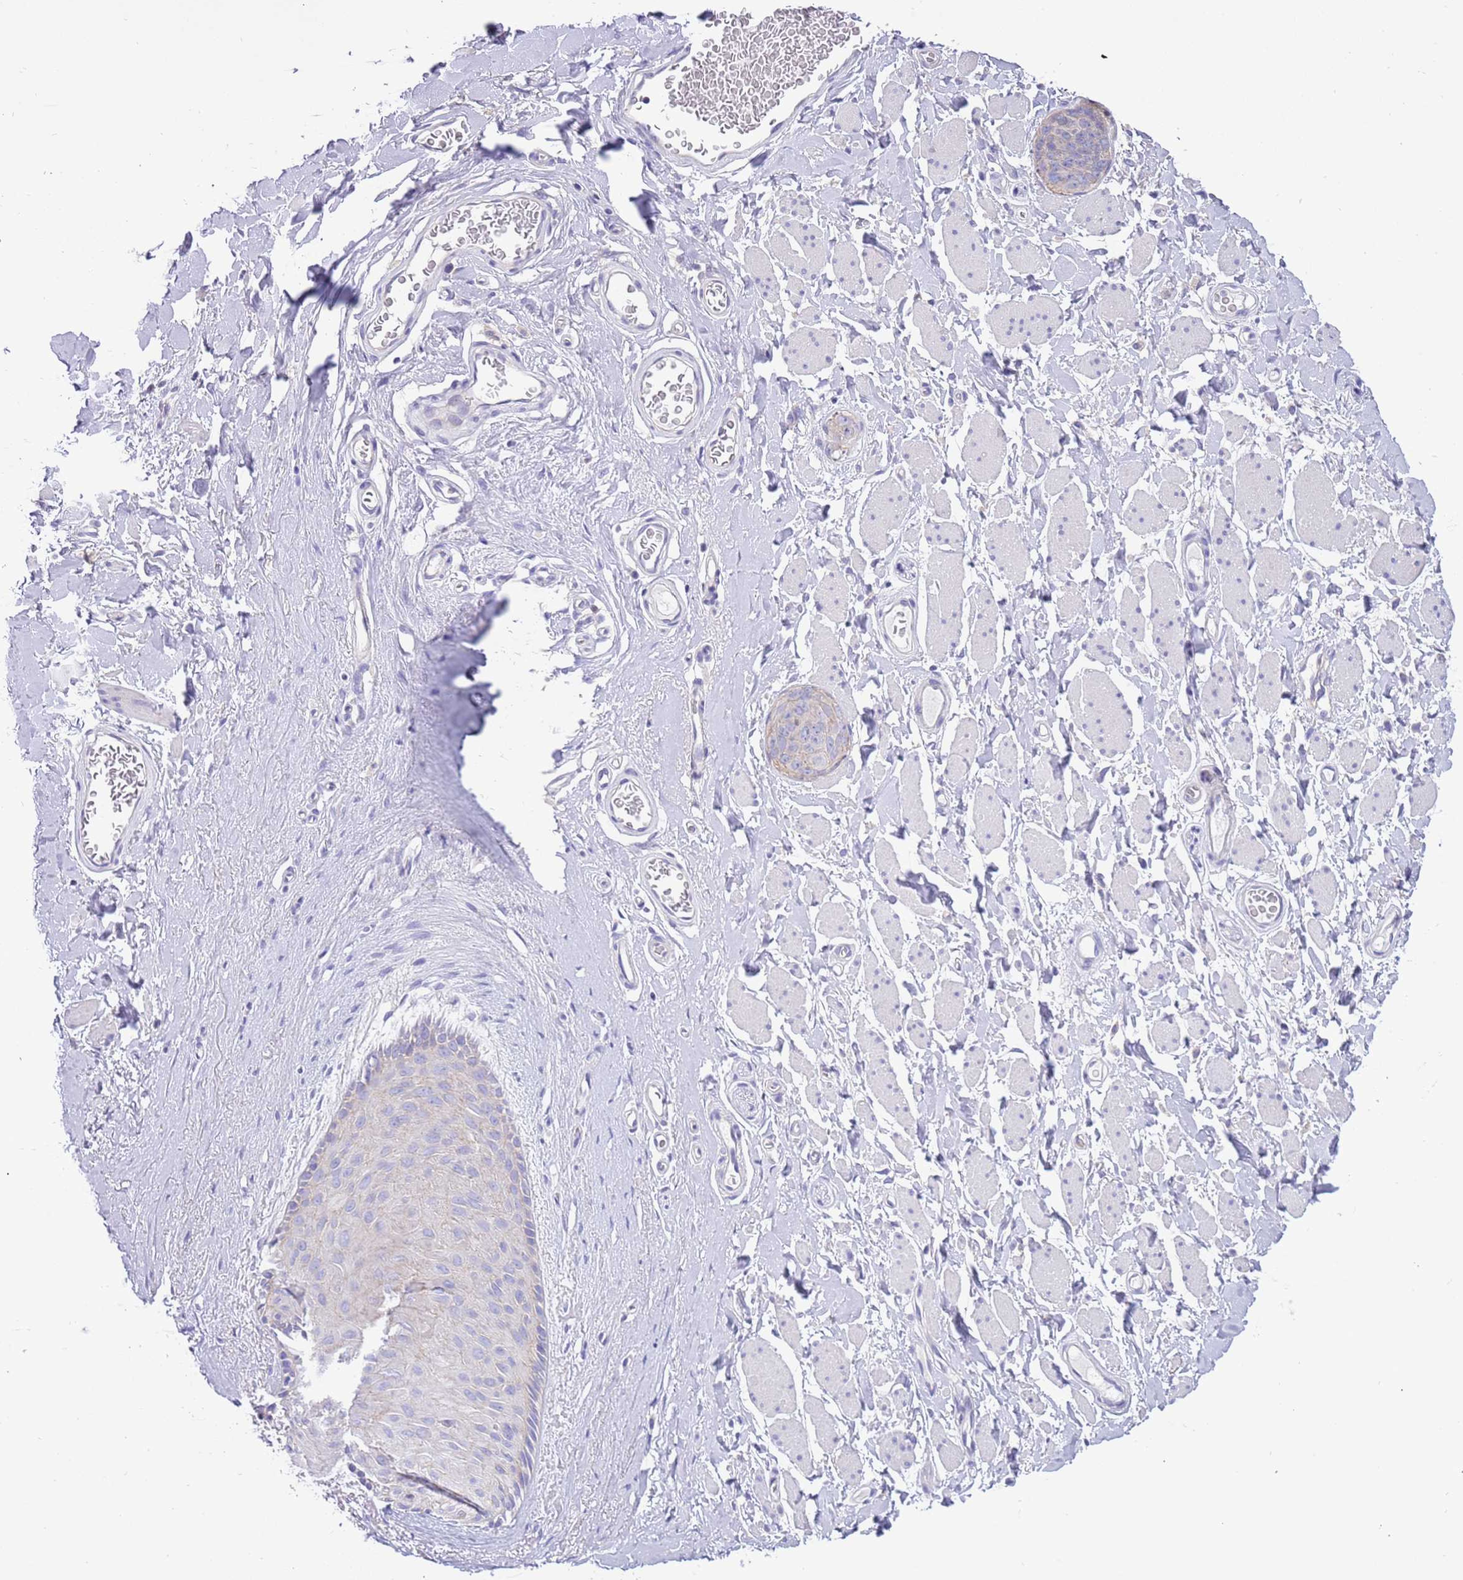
{"staining": {"intensity": "negative", "quantity": "none", "location": "none"}, "tissue": "skin cancer", "cell_type": "Tumor cells", "image_type": "cancer", "snomed": [{"axis": "morphology", "description": "Squamous cell carcinoma, NOS"}, {"axis": "topography", "description": "Skin"}, {"axis": "topography", "description": "Vulva"}], "caption": "Tumor cells are negative for brown protein staining in skin cancer (squamous cell carcinoma).", "gene": "STIP1", "patient": {"sex": "female", "age": 85}}